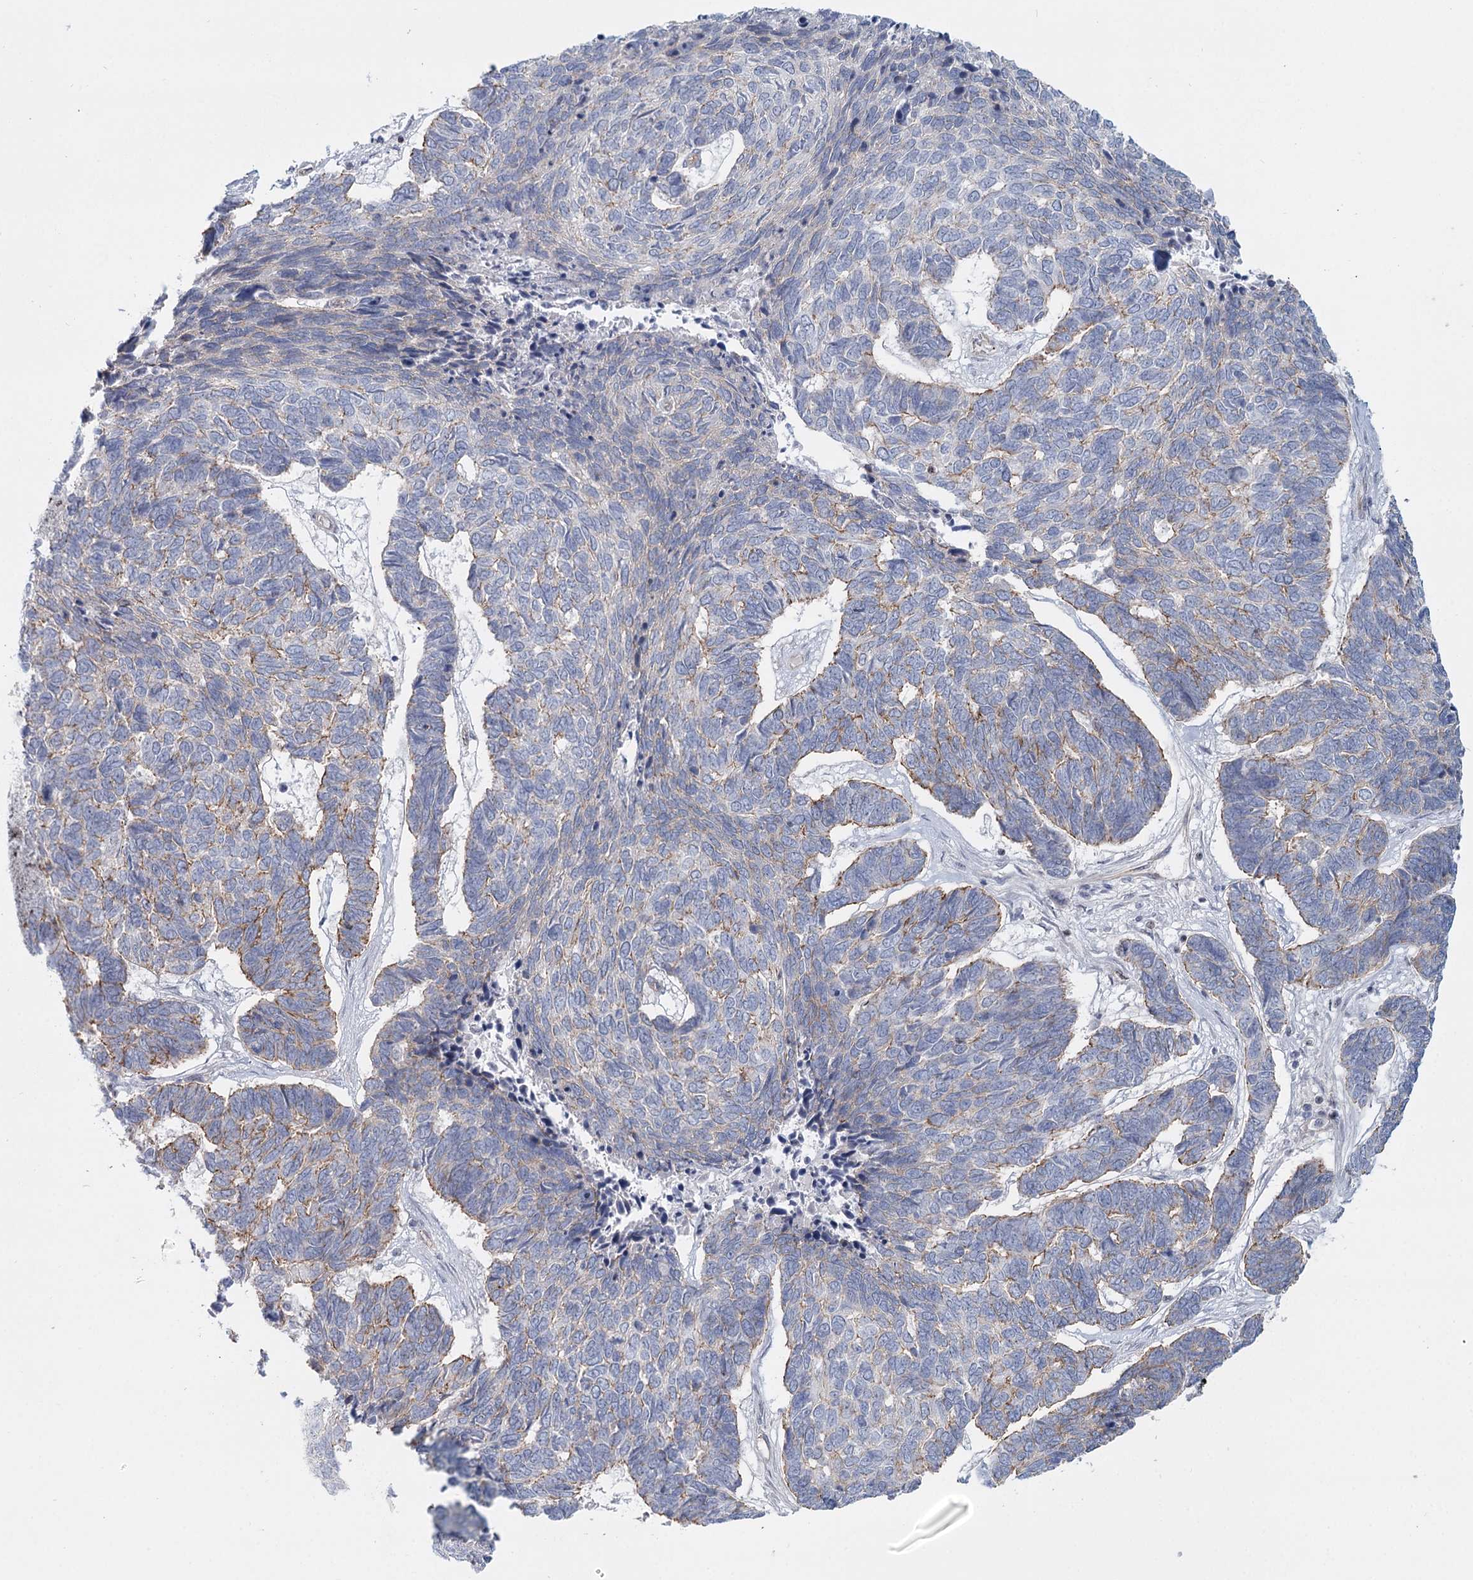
{"staining": {"intensity": "weak", "quantity": "25%-75%", "location": "cytoplasmic/membranous"}, "tissue": "skin cancer", "cell_type": "Tumor cells", "image_type": "cancer", "snomed": [{"axis": "morphology", "description": "Basal cell carcinoma"}, {"axis": "topography", "description": "Skin"}], "caption": "Weak cytoplasmic/membranous protein expression is seen in approximately 25%-75% of tumor cells in basal cell carcinoma (skin).", "gene": "ZFYVE28", "patient": {"sex": "female", "age": 65}}